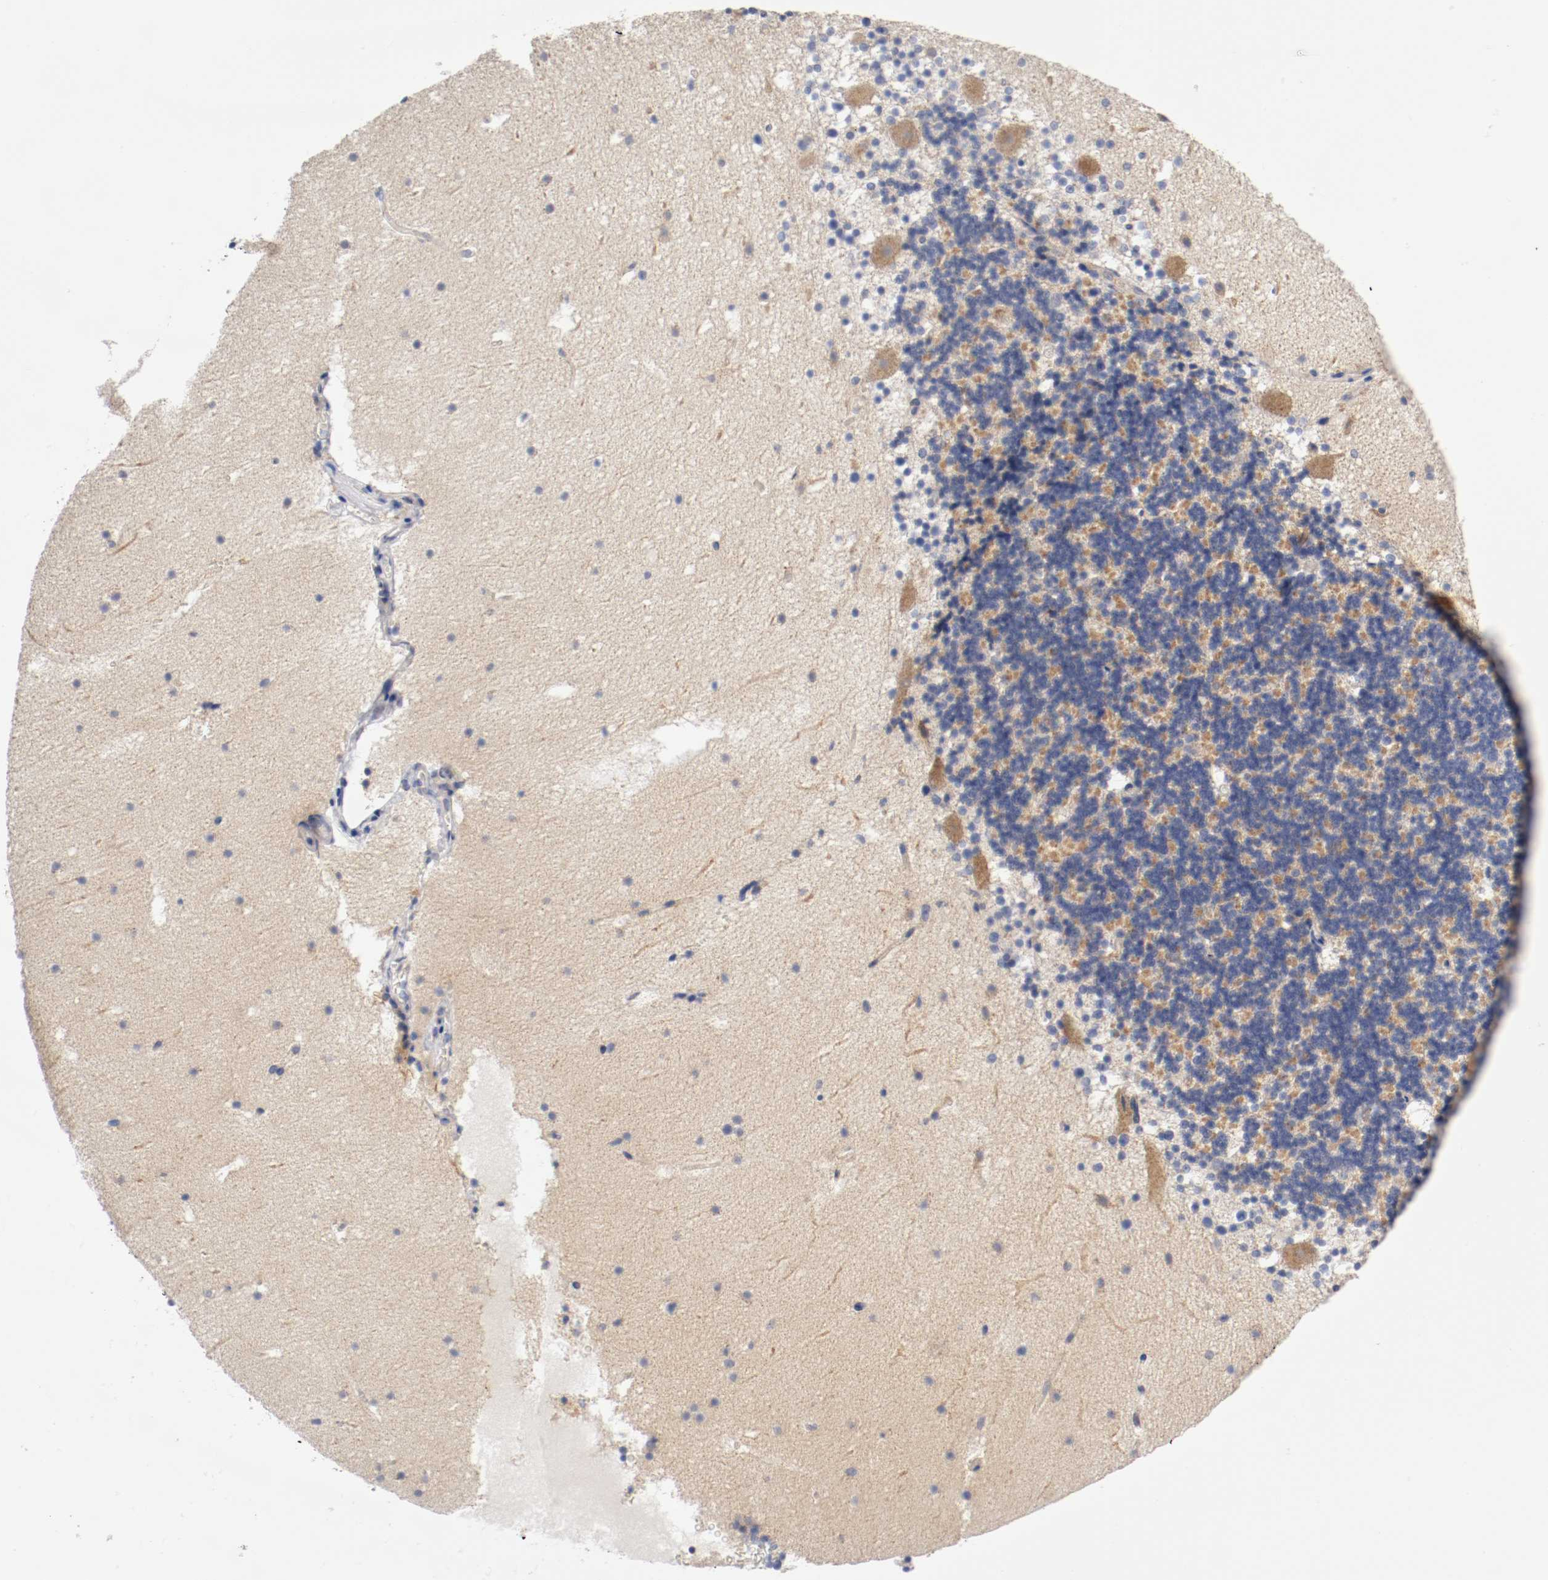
{"staining": {"intensity": "weak", "quantity": ">75%", "location": "cytoplasmic/membranous"}, "tissue": "cerebellum", "cell_type": "Cells in granular layer", "image_type": "normal", "snomed": [{"axis": "morphology", "description": "Normal tissue, NOS"}, {"axis": "topography", "description": "Cerebellum"}], "caption": "The micrograph demonstrates staining of unremarkable cerebellum, revealing weak cytoplasmic/membranous protein positivity (brown color) within cells in granular layer. The staining is performed using DAB (3,3'-diaminobenzidine) brown chromogen to label protein expression. The nuclei are counter-stained blue using hematoxylin.", "gene": "PCSK6", "patient": {"sex": "male", "age": 45}}